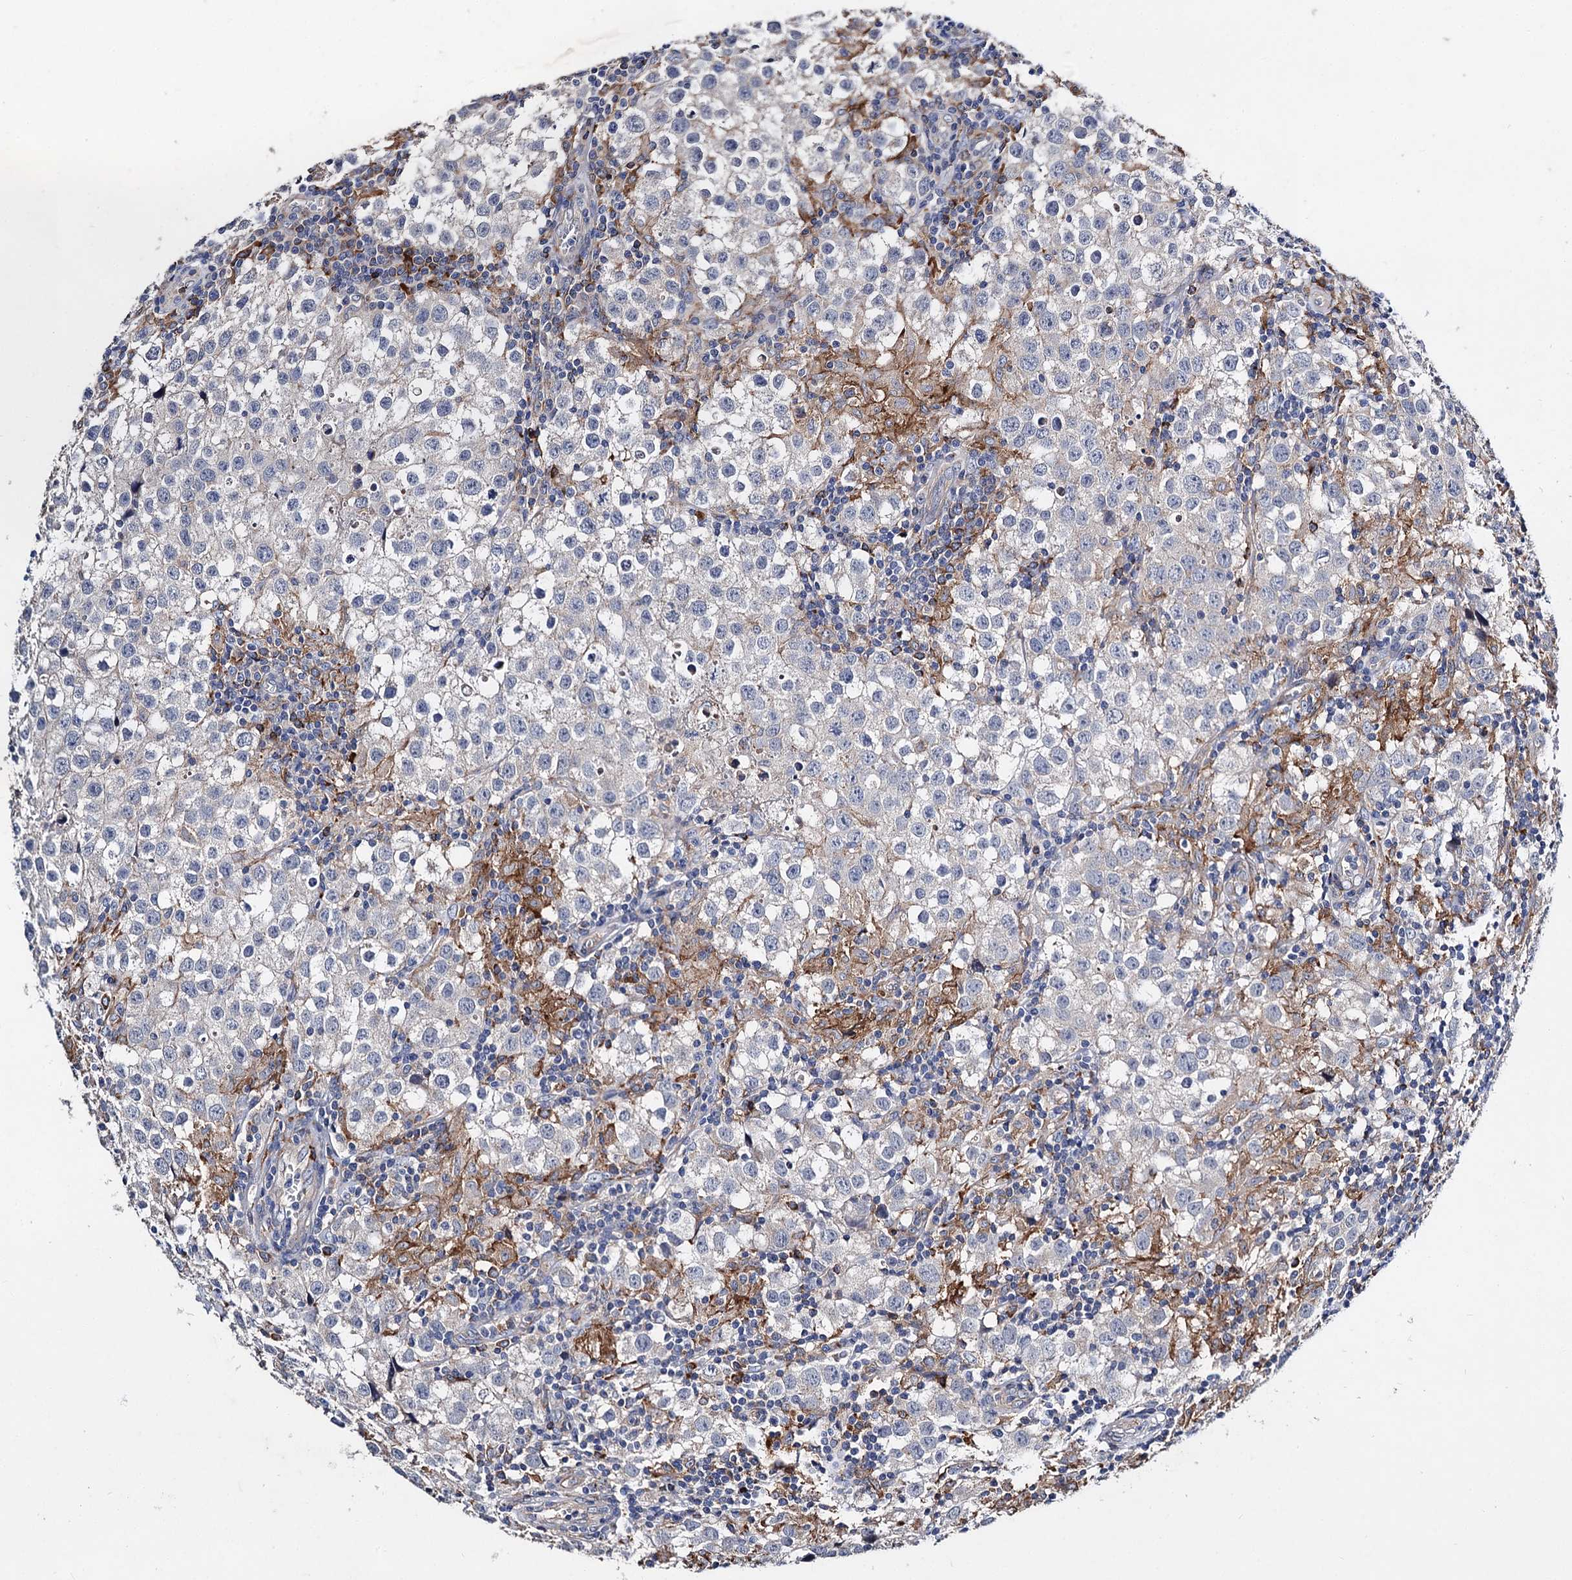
{"staining": {"intensity": "negative", "quantity": "none", "location": "none"}, "tissue": "testis cancer", "cell_type": "Tumor cells", "image_type": "cancer", "snomed": [{"axis": "morphology", "description": "Seminoma, NOS"}, {"axis": "morphology", "description": "Carcinoma, Embryonal, NOS"}, {"axis": "topography", "description": "Testis"}], "caption": "Human testis embryonal carcinoma stained for a protein using IHC shows no positivity in tumor cells.", "gene": "HVCN1", "patient": {"sex": "male", "age": 43}}